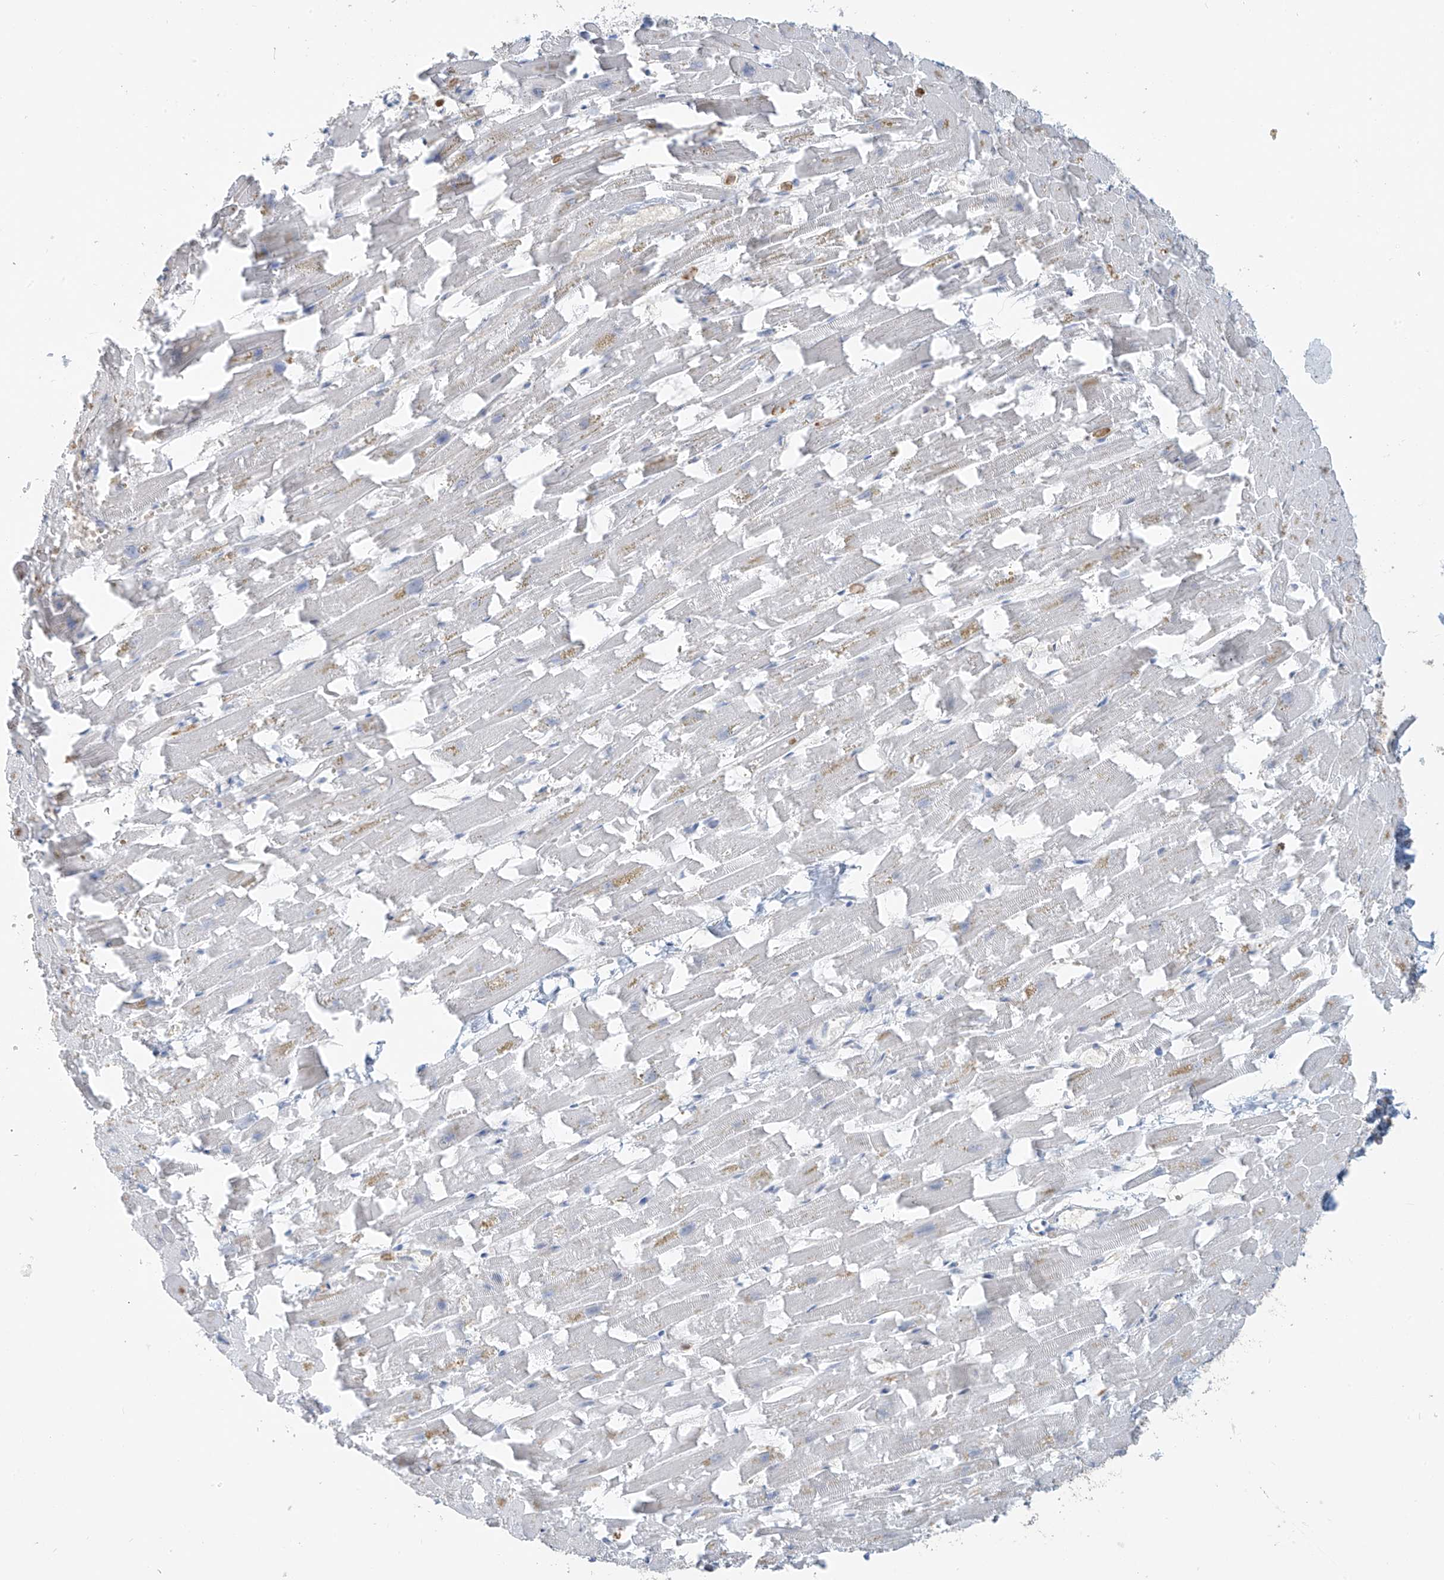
{"staining": {"intensity": "negative", "quantity": "none", "location": "none"}, "tissue": "heart muscle", "cell_type": "Cardiomyocytes", "image_type": "normal", "snomed": [{"axis": "morphology", "description": "Normal tissue, NOS"}, {"axis": "topography", "description": "Heart"}], "caption": "Protein analysis of normal heart muscle displays no significant positivity in cardiomyocytes.", "gene": "MCM9", "patient": {"sex": "female", "age": 64}}